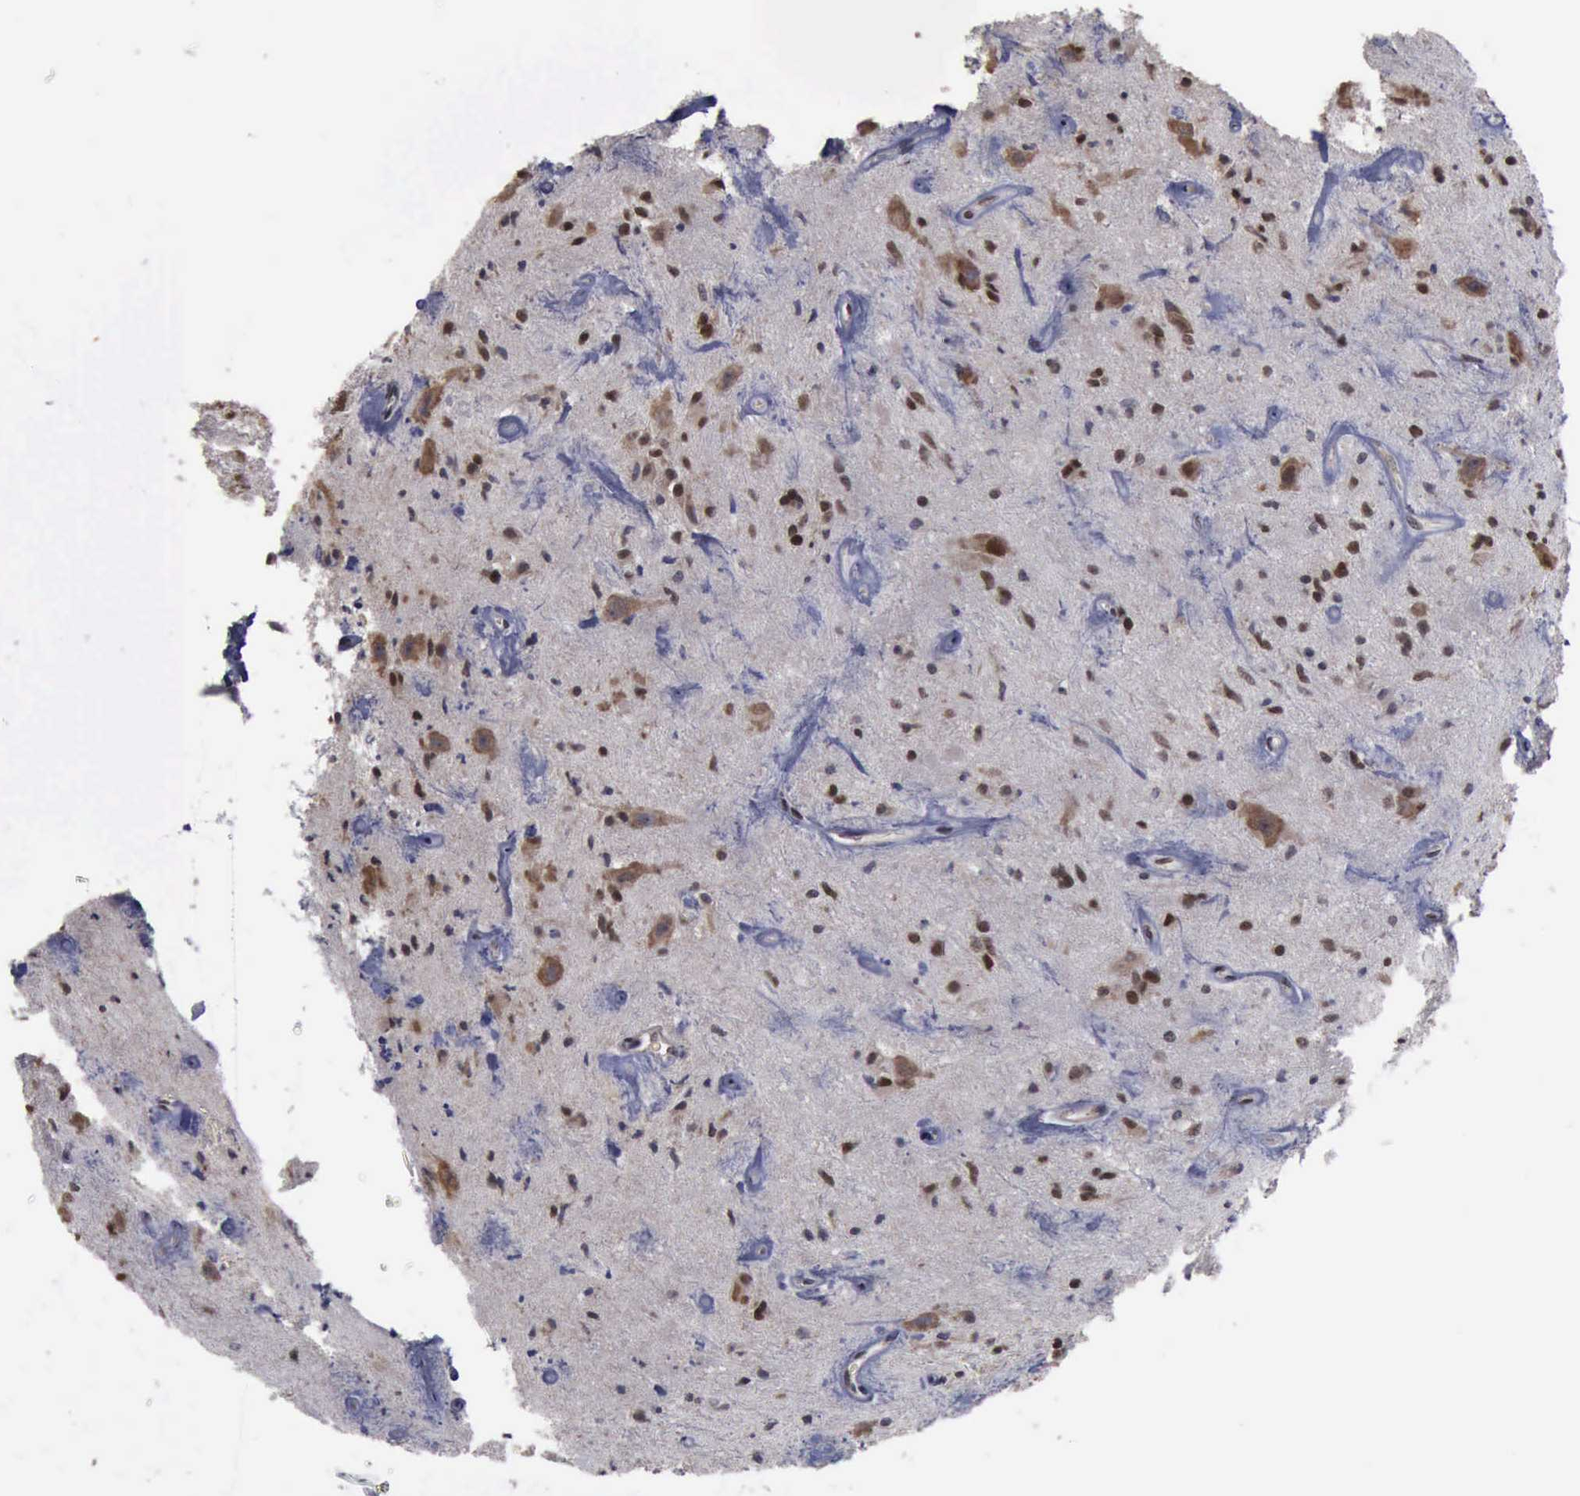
{"staining": {"intensity": "strong", "quantity": ">75%", "location": "cytoplasmic/membranous,nuclear"}, "tissue": "glioma", "cell_type": "Tumor cells", "image_type": "cancer", "snomed": [{"axis": "morphology", "description": "Glioma, malignant, Low grade"}, {"axis": "topography", "description": "Brain"}], "caption": "DAB immunohistochemical staining of malignant low-grade glioma demonstrates strong cytoplasmic/membranous and nuclear protein positivity in about >75% of tumor cells. (brown staining indicates protein expression, while blue staining denotes nuclei).", "gene": "RTCB", "patient": {"sex": "female", "age": 15}}